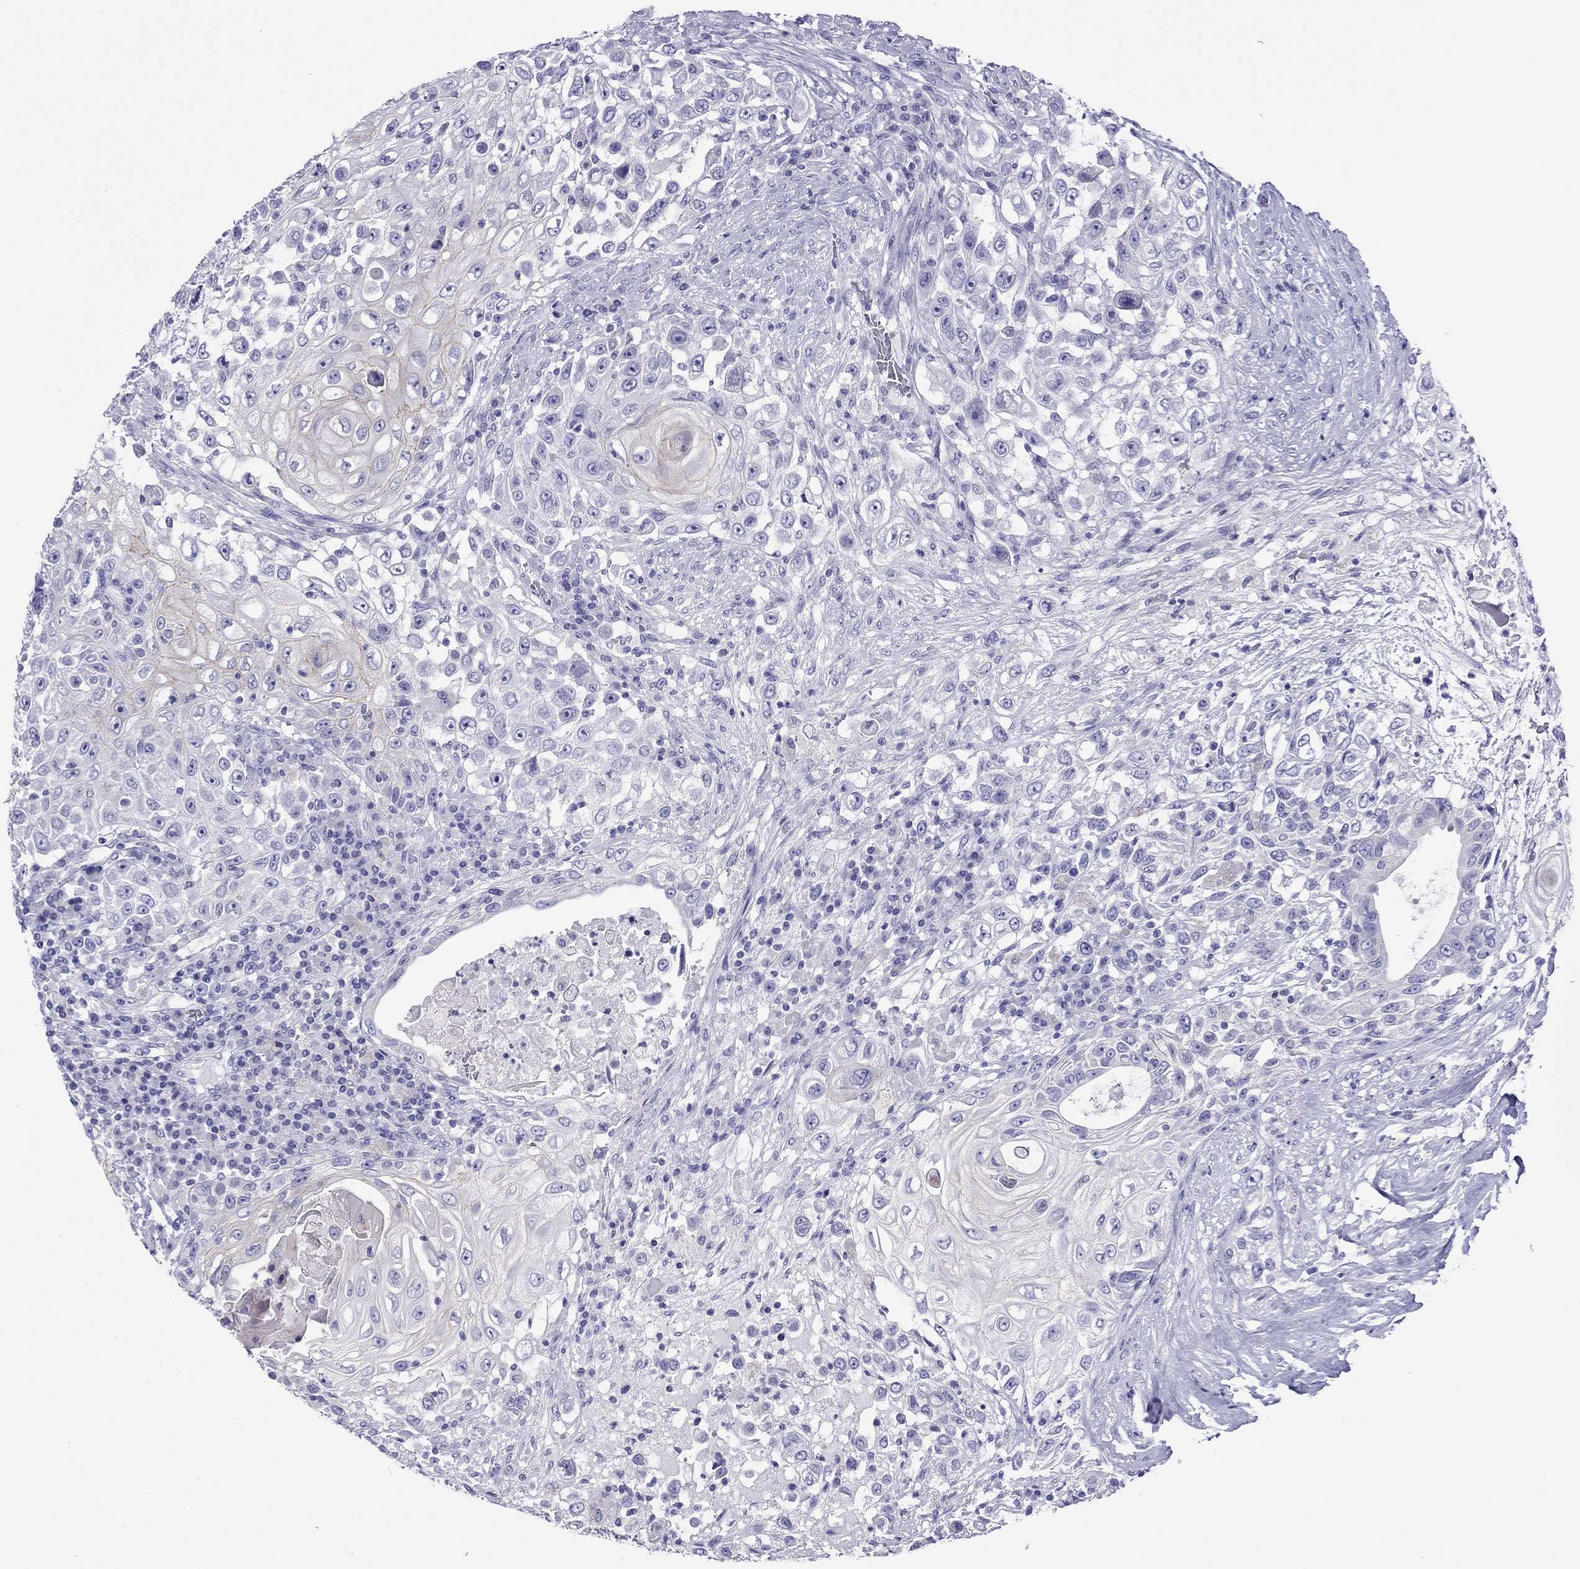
{"staining": {"intensity": "negative", "quantity": "none", "location": "none"}, "tissue": "urothelial cancer", "cell_type": "Tumor cells", "image_type": "cancer", "snomed": [{"axis": "morphology", "description": "Urothelial carcinoma, High grade"}, {"axis": "topography", "description": "Urinary bladder"}], "caption": "Immunohistochemical staining of human urothelial cancer reveals no significant staining in tumor cells.", "gene": "PCDHA6", "patient": {"sex": "female", "age": 56}}